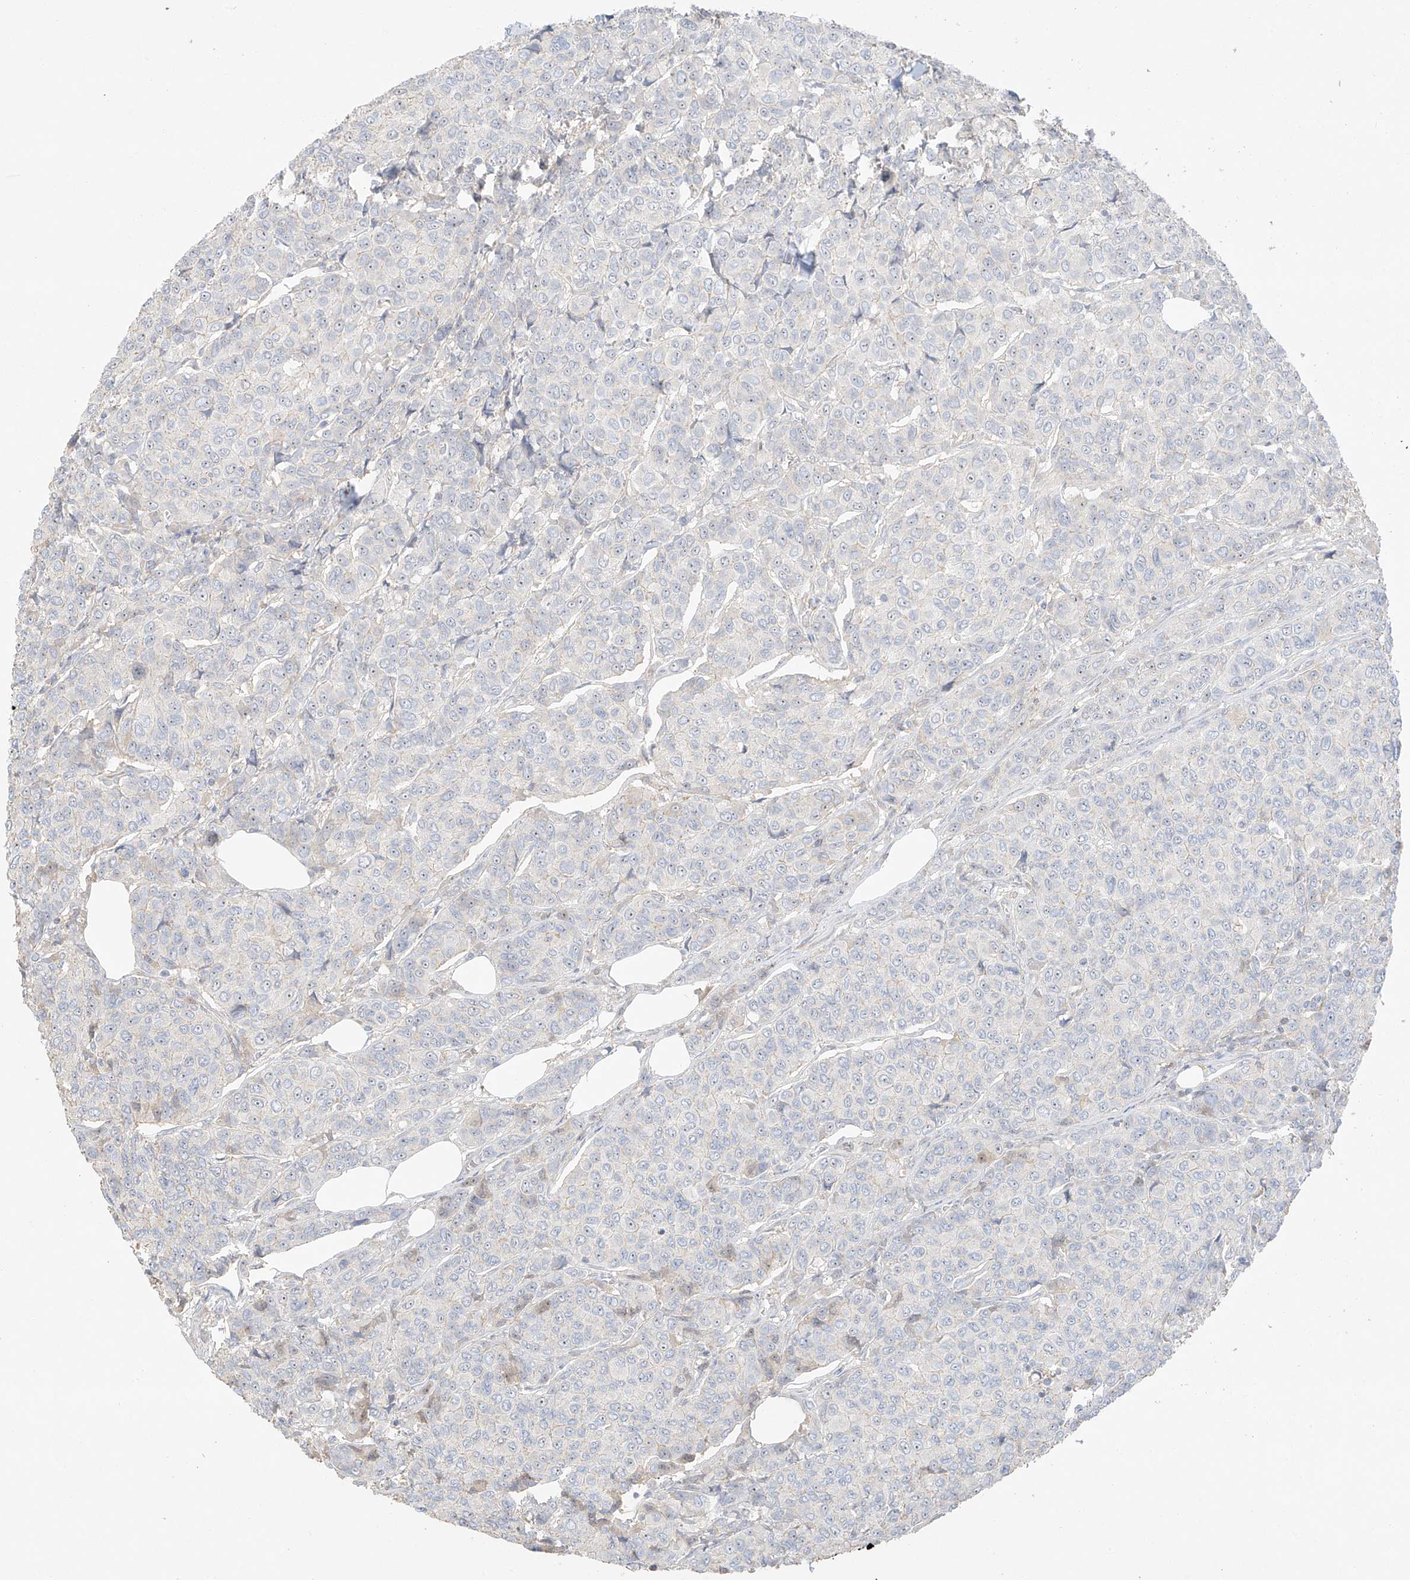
{"staining": {"intensity": "negative", "quantity": "none", "location": "none"}, "tissue": "breast cancer", "cell_type": "Tumor cells", "image_type": "cancer", "snomed": [{"axis": "morphology", "description": "Duct carcinoma"}, {"axis": "topography", "description": "Breast"}], "caption": "An image of human breast cancer is negative for staining in tumor cells. (Immunohistochemistry, brightfield microscopy, high magnification).", "gene": "ZBTB41", "patient": {"sex": "female", "age": 55}}